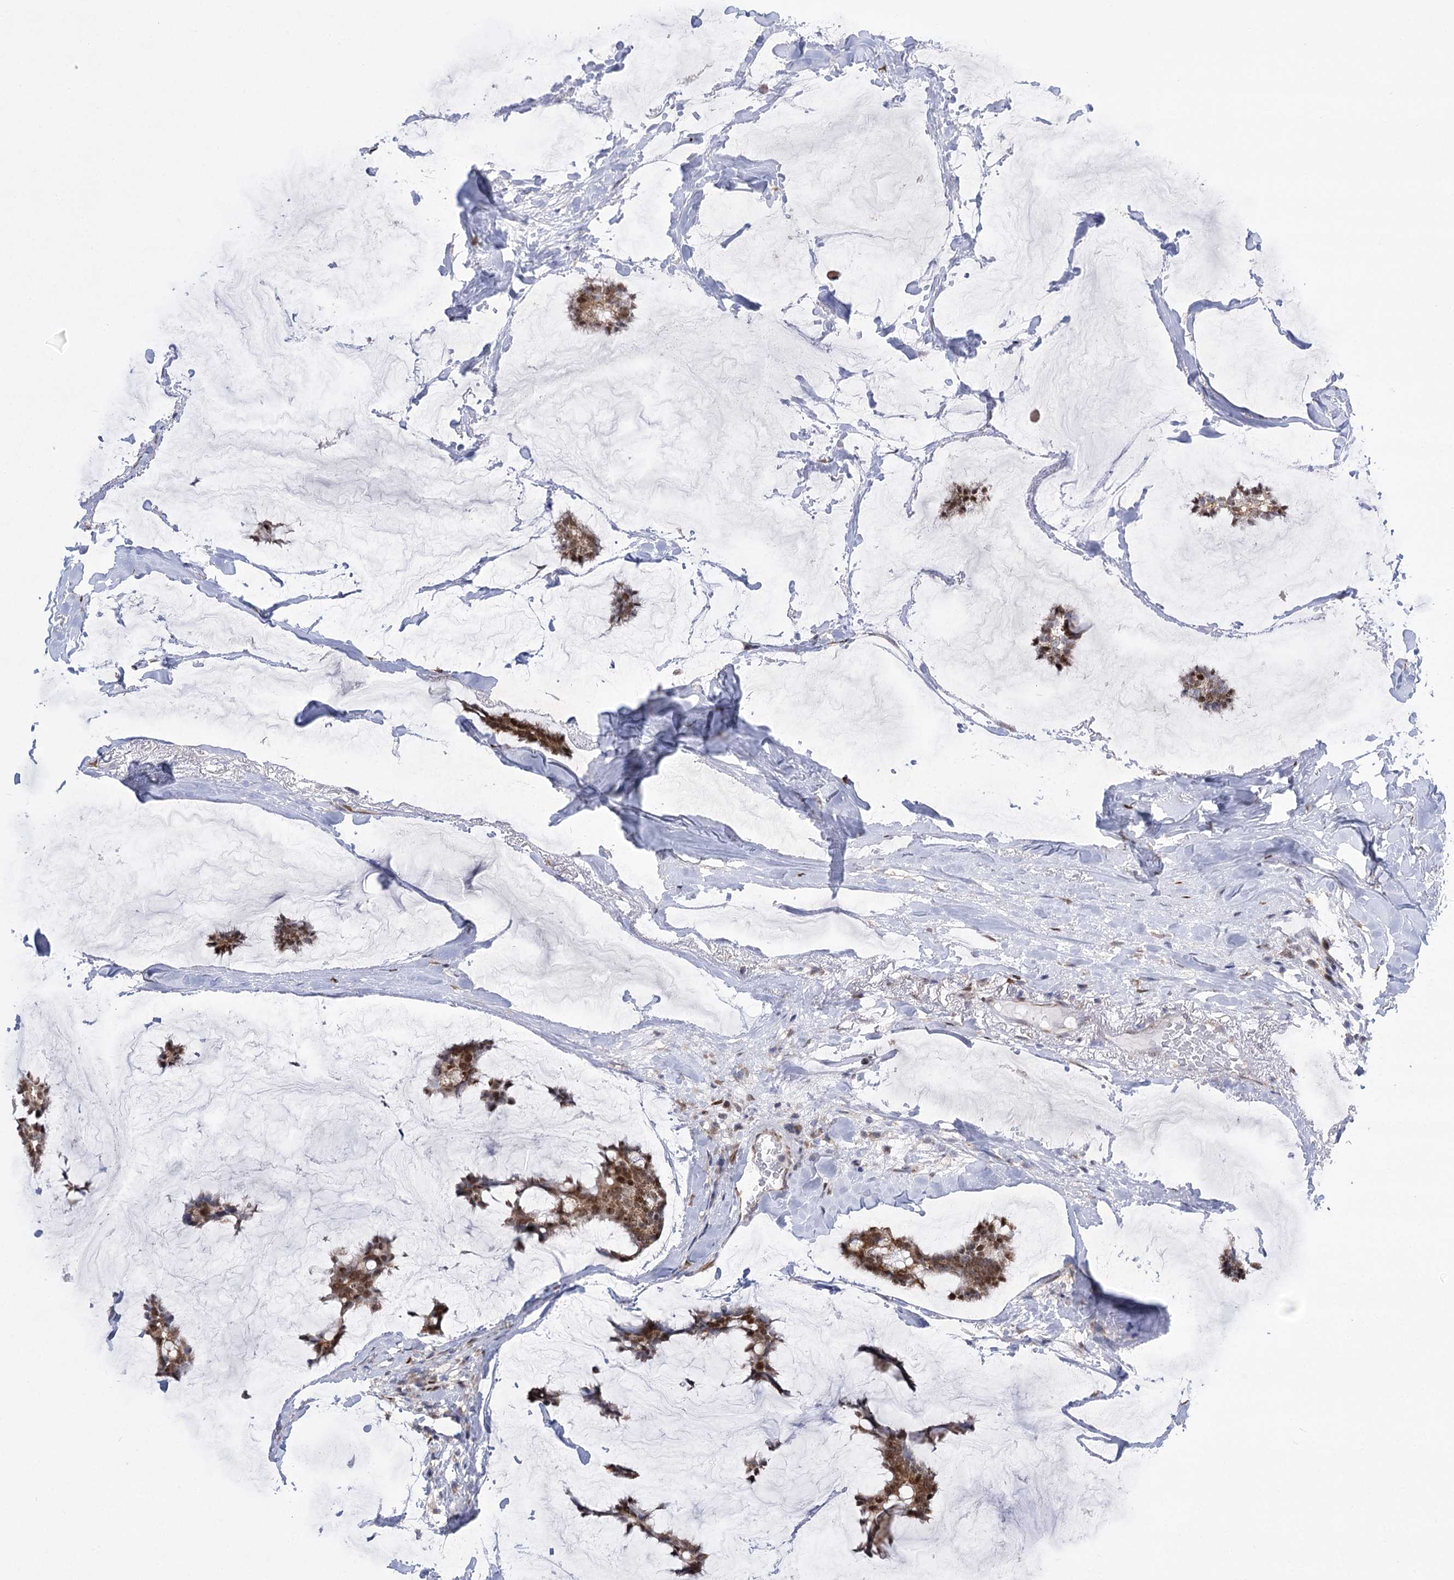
{"staining": {"intensity": "moderate", "quantity": ">75%", "location": "cytoplasmic/membranous,nuclear"}, "tissue": "breast cancer", "cell_type": "Tumor cells", "image_type": "cancer", "snomed": [{"axis": "morphology", "description": "Duct carcinoma"}, {"axis": "topography", "description": "Breast"}], "caption": "Breast invasive ductal carcinoma was stained to show a protein in brown. There is medium levels of moderate cytoplasmic/membranous and nuclear expression in about >75% of tumor cells.", "gene": "NFU1", "patient": {"sex": "female", "age": 93}}